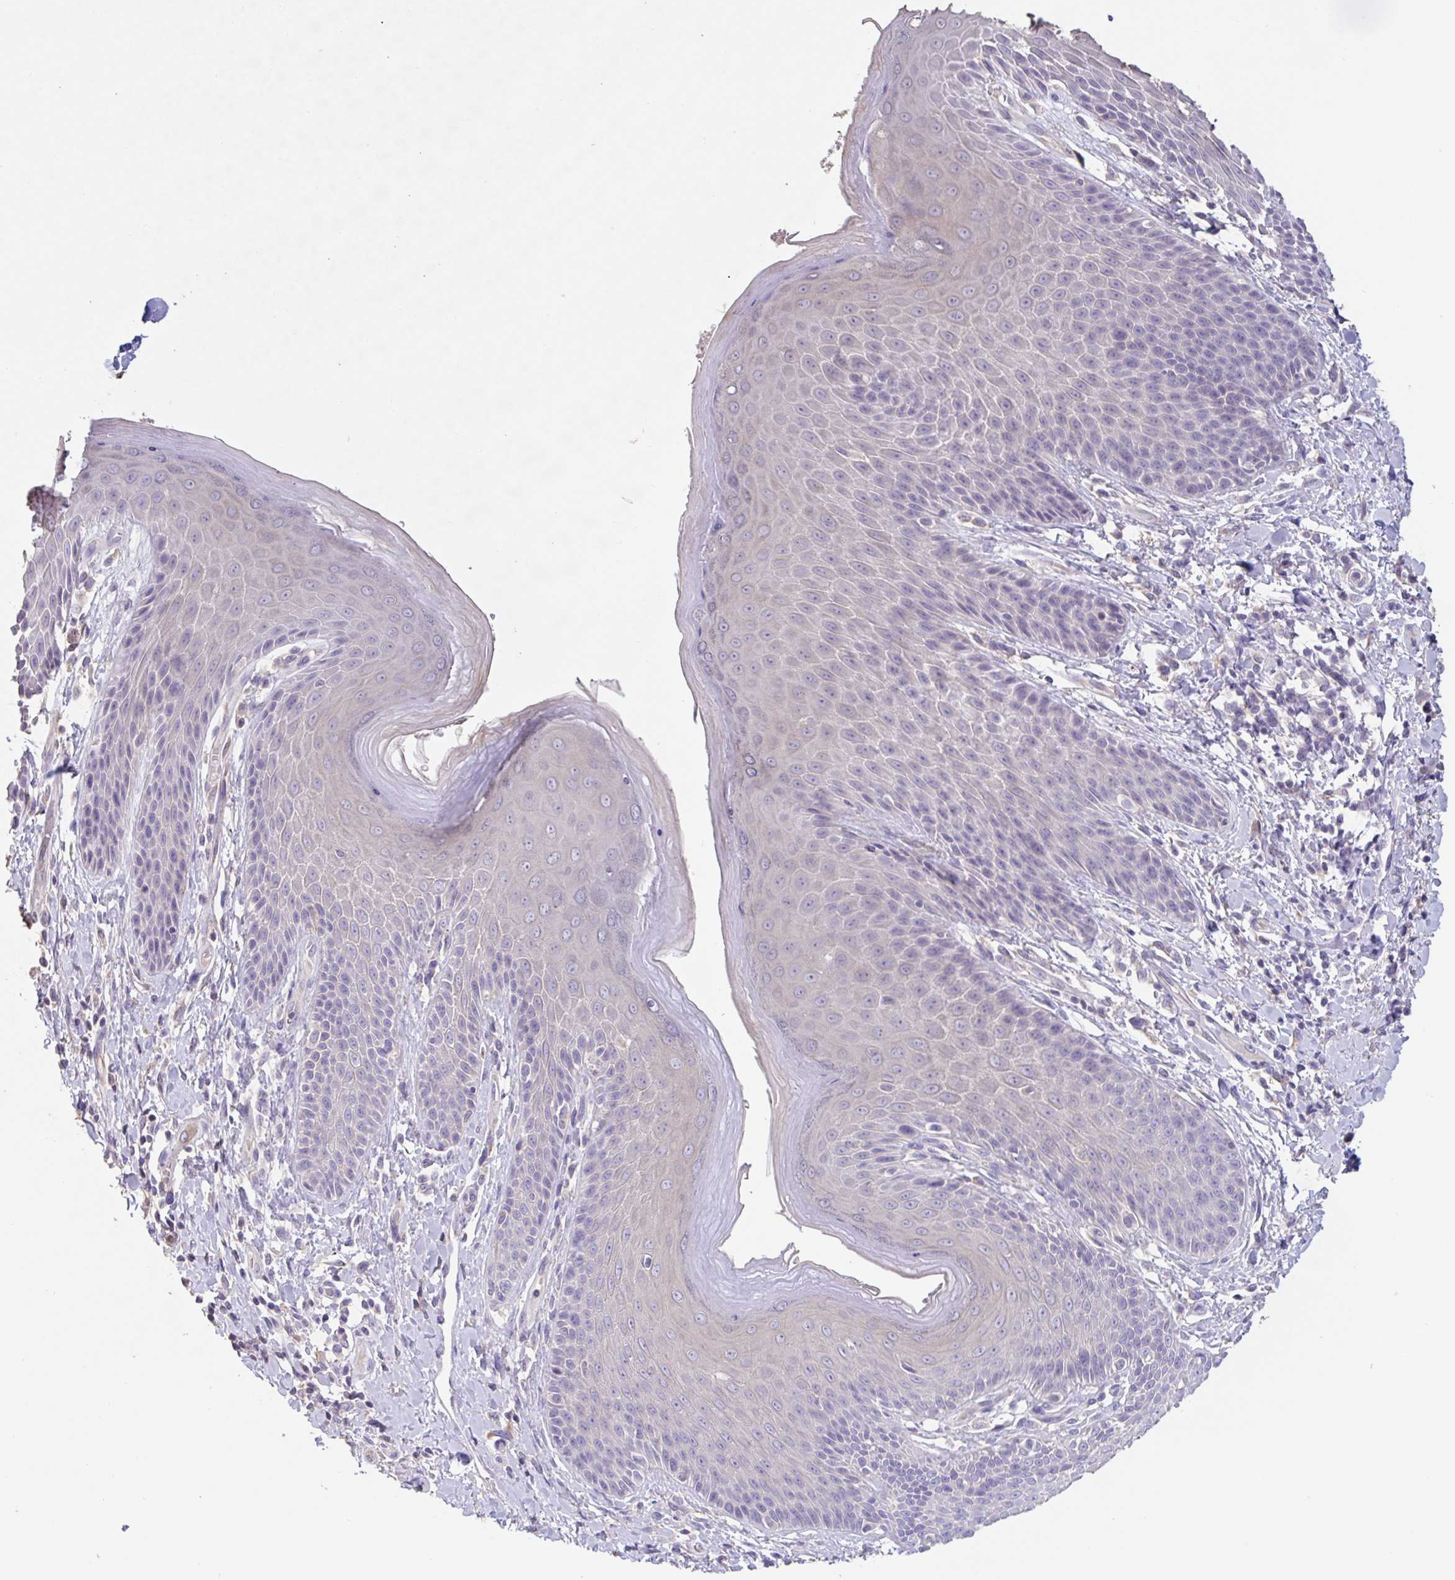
{"staining": {"intensity": "negative", "quantity": "none", "location": "none"}, "tissue": "skin", "cell_type": "Epidermal cells", "image_type": "normal", "snomed": [{"axis": "morphology", "description": "Normal tissue, NOS"}, {"axis": "topography", "description": "Anal"}, {"axis": "topography", "description": "Peripheral nerve tissue"}], "caption": "The immunohistochemistry (IHC) photomicrograph has no significant staining in epidermal cells of skin.", "gene": "CHMP5", "patient": {"sex": "male", "age": 51}}